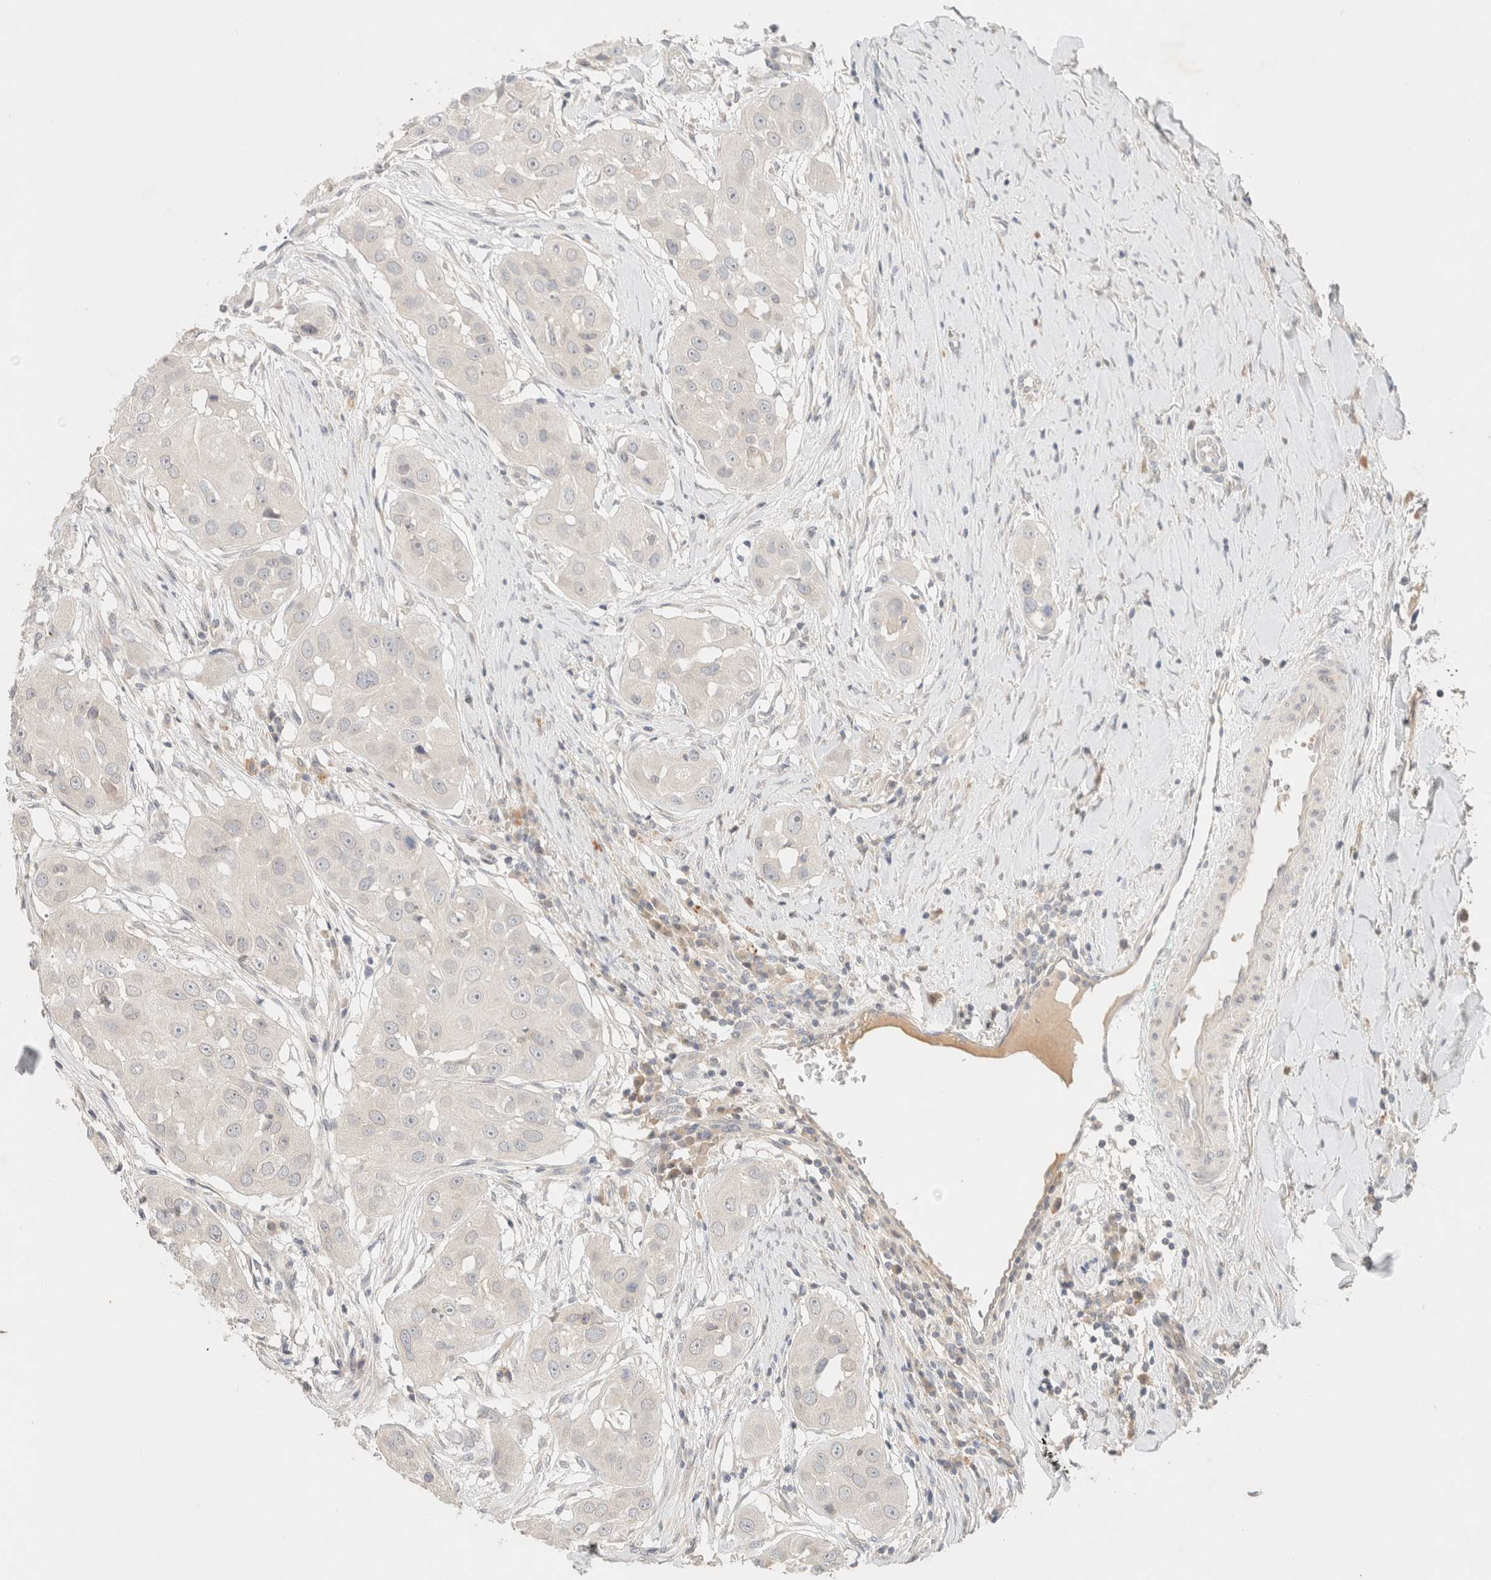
{"staining": {"intensity": "negative", "quantity": "none", "location": "none"}, "tissue": "head and neck cancer", "cell_type": "Tumor cells", "image_type": "cancer", "snomed": [{"axis": "morphology", "description": "Normal tissue, NOS"}, {"axis": "morphology", "description": "Squamous cell carcinoma, NOS"}, {"axis": "topography", "description": "Skeletal muscle"}, {"axis": "topography", "description": "Head-Neck"}], "caption": "A histopathology image of human head and neck cancer (squamous cell carcinoma) is negative for staining in tumor cells. Brightfield microscopy of IHC stained with DAB (brown) and hematoxylin (blue), captured at high magnification.", "gene": "SARM1", "patient": {"sex": "male", "age": 51}}